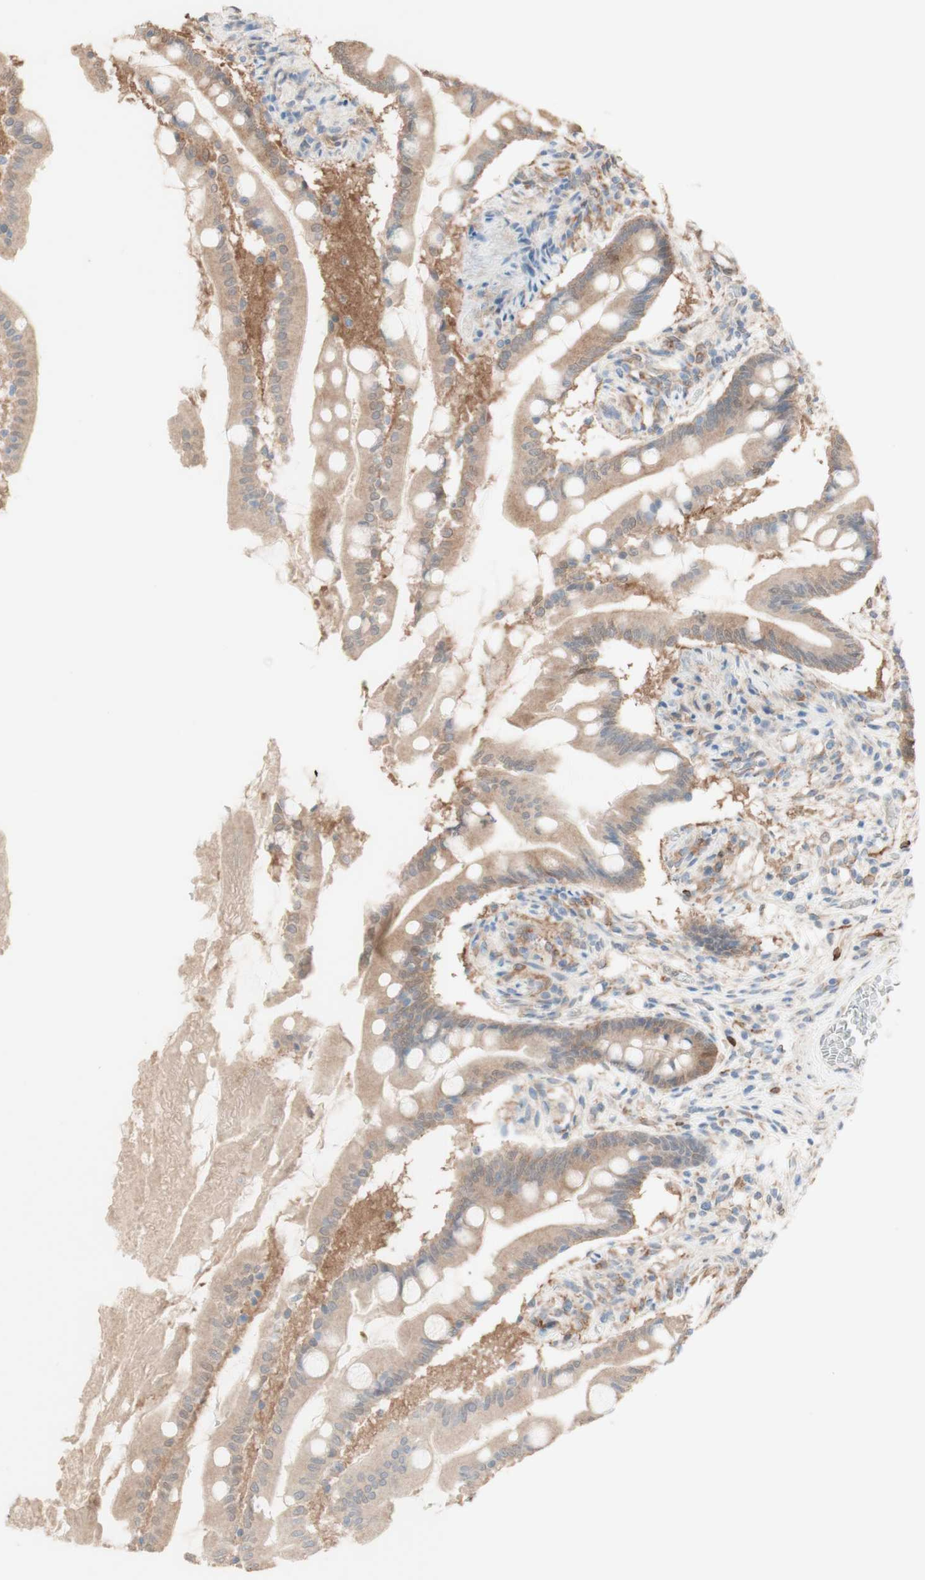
{"staining": {"intensity": "moderate", "quantity": ">75%", "location": "cytoplasmic/membranous,nuclear"}, "tissue": "small intestine", "cell_type": "Glandular cells", "image_type": "normal", "snomed": [{"axis": "morphology", "description": "Normal tissue, NOS"}, {"axis": "topography", "description": "Small intestine"}], "caption": "The histopathology image reveals immunohistochemical staining of unremarkable small intestine. There is moderate cytoplasmic/membranous,nuclear positivity is present in approximately >75% of glandular cells. The staining was performed using DAB, with brown indicating positive protein expression. Nuclei are stained blue with hematoxylin.", "gene": "COMT", "patient": {"sex": "female", "age": 56}}